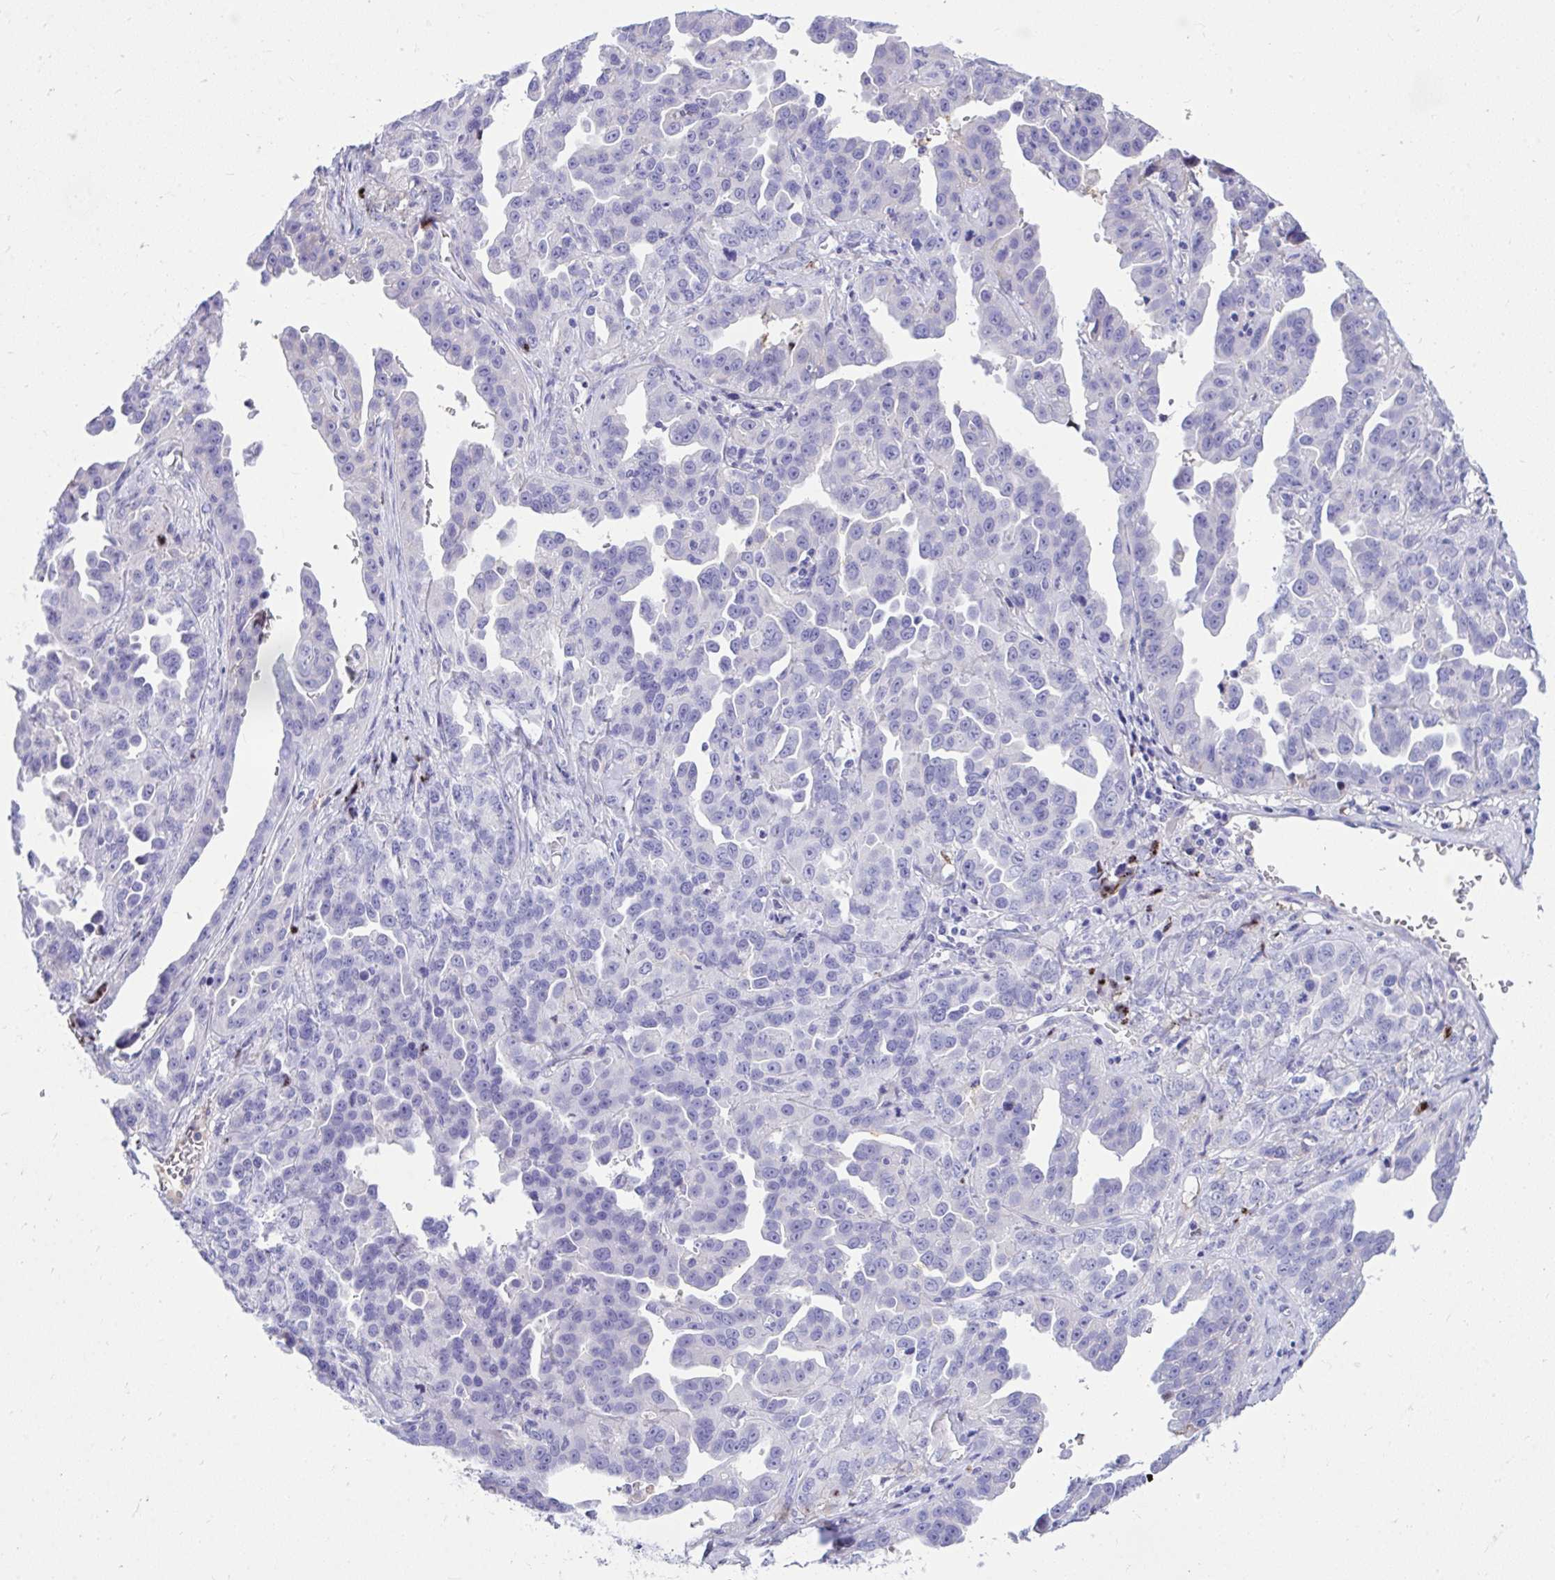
{"staining": {"intensity": "negative", "quantity": "none", "location": "none"}, "tissue": "ovarian cancer", "cell_type": "Tumor cells", "image_type": "cancer", "snomed": [{"axis": "morphology", "description": "Cystadenocarcinoma, serous, NOS"}, {"axis": "topography", "description": "Ovary"}], "caption": "Tumor cells are negative for brown protein staining in ovarian serous cystadenocarcinoma. (DAB (3,3'-diaminobenzidine) immunohistochemistry, high magnification).", "gene": "HRG", "patient": {"sex": "female", "age": 75}}